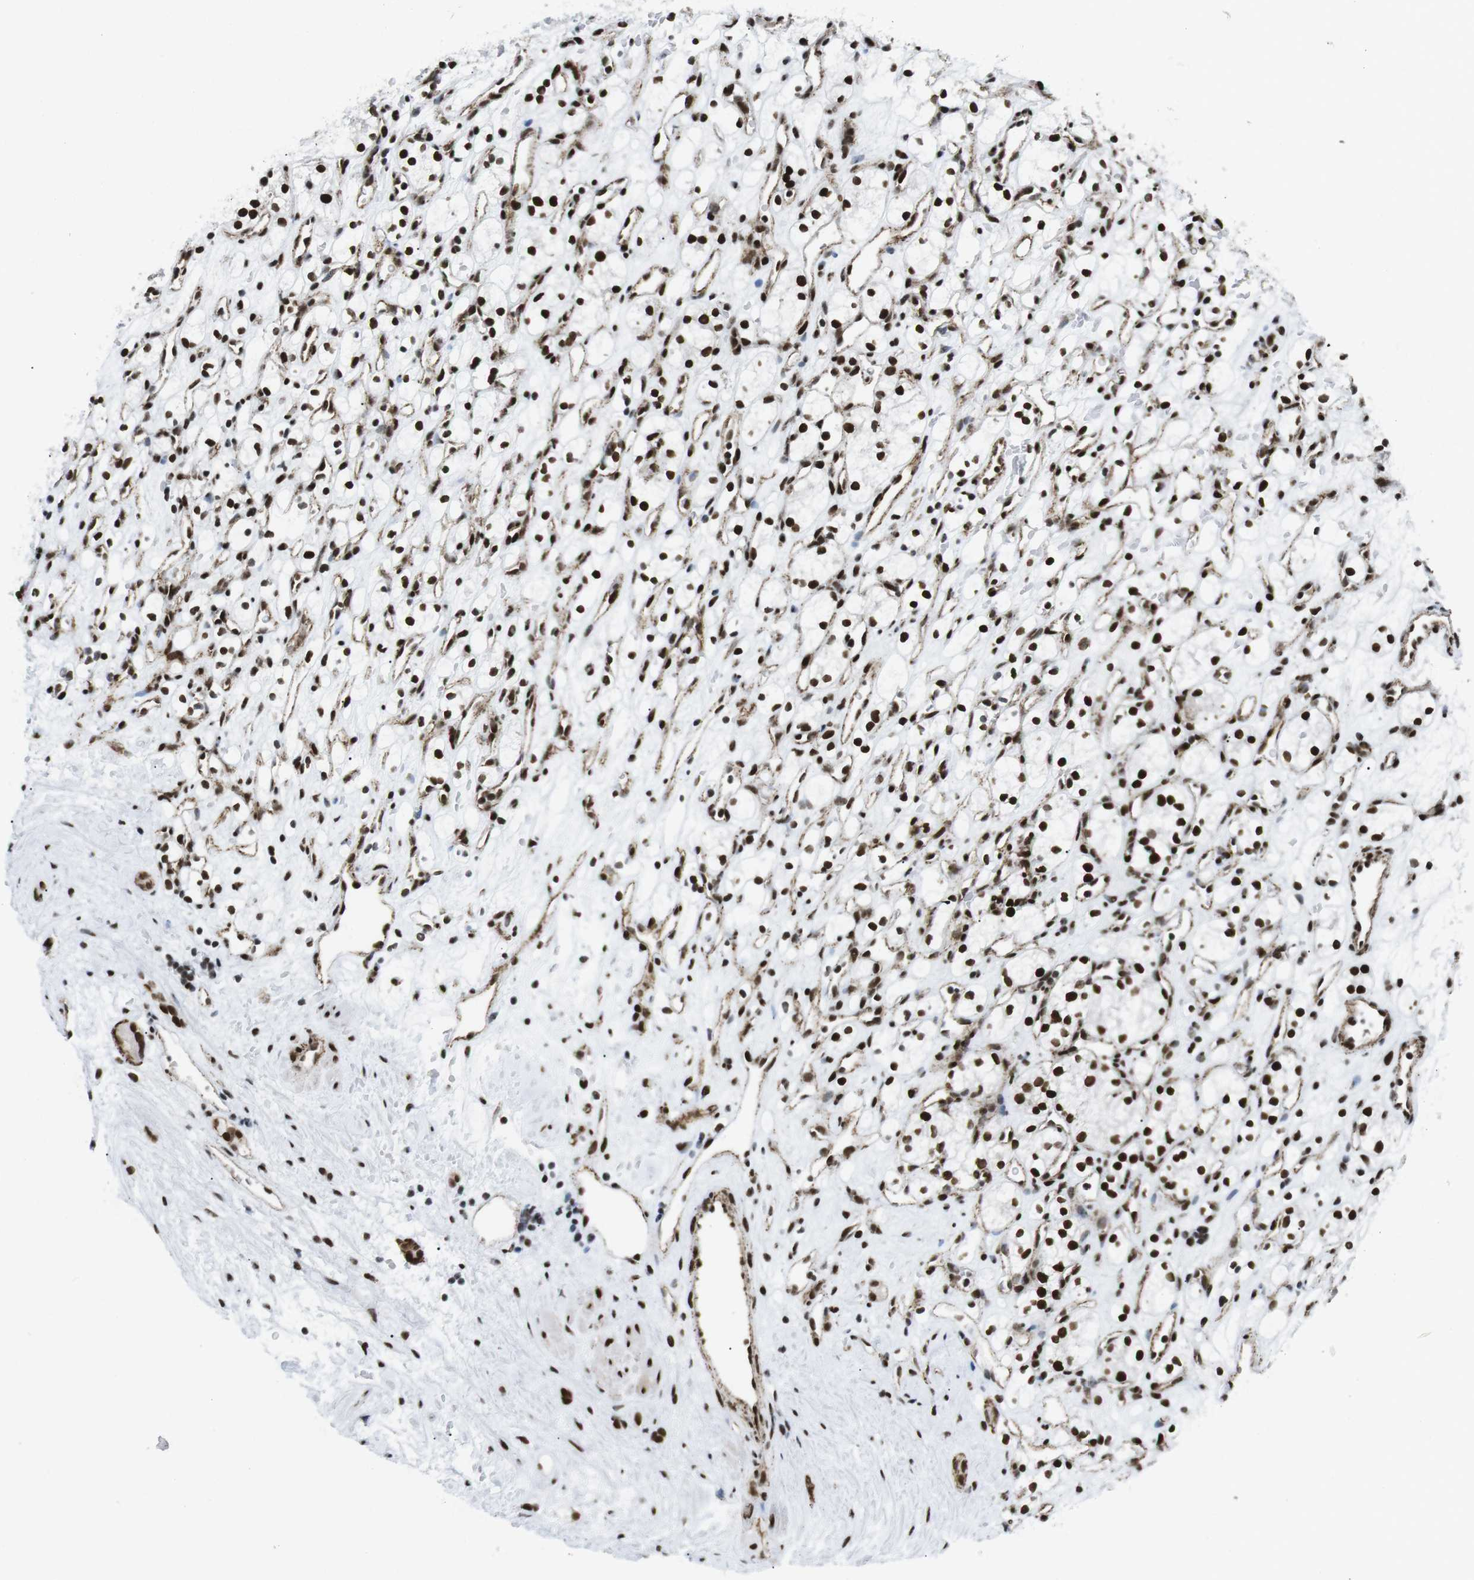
{"staining": {"intensity": "strong", "quantity": ">75%", "location": "nuclear"}, "tissue": "renal cancer", "cell_type": "Tumor cells", "image_type": "cancer", "snomed": [{"axis": "morphology", "description": "Adenocarcinoma, NOS"}, {"axis": "topography", "description": "Kidney"}], "caption": "Immunohistochemistry (IHC) histopathology image of neoplastic tissue: human renal cancer (adenocarcinoma) stained using IHC displays high levels of strong protein expression localized specifically in the nuclear of tumor cells, appearing as a nuclear brown color.", "gene": "ARID1A", "patient": {"sex": "female", "age": 60}}